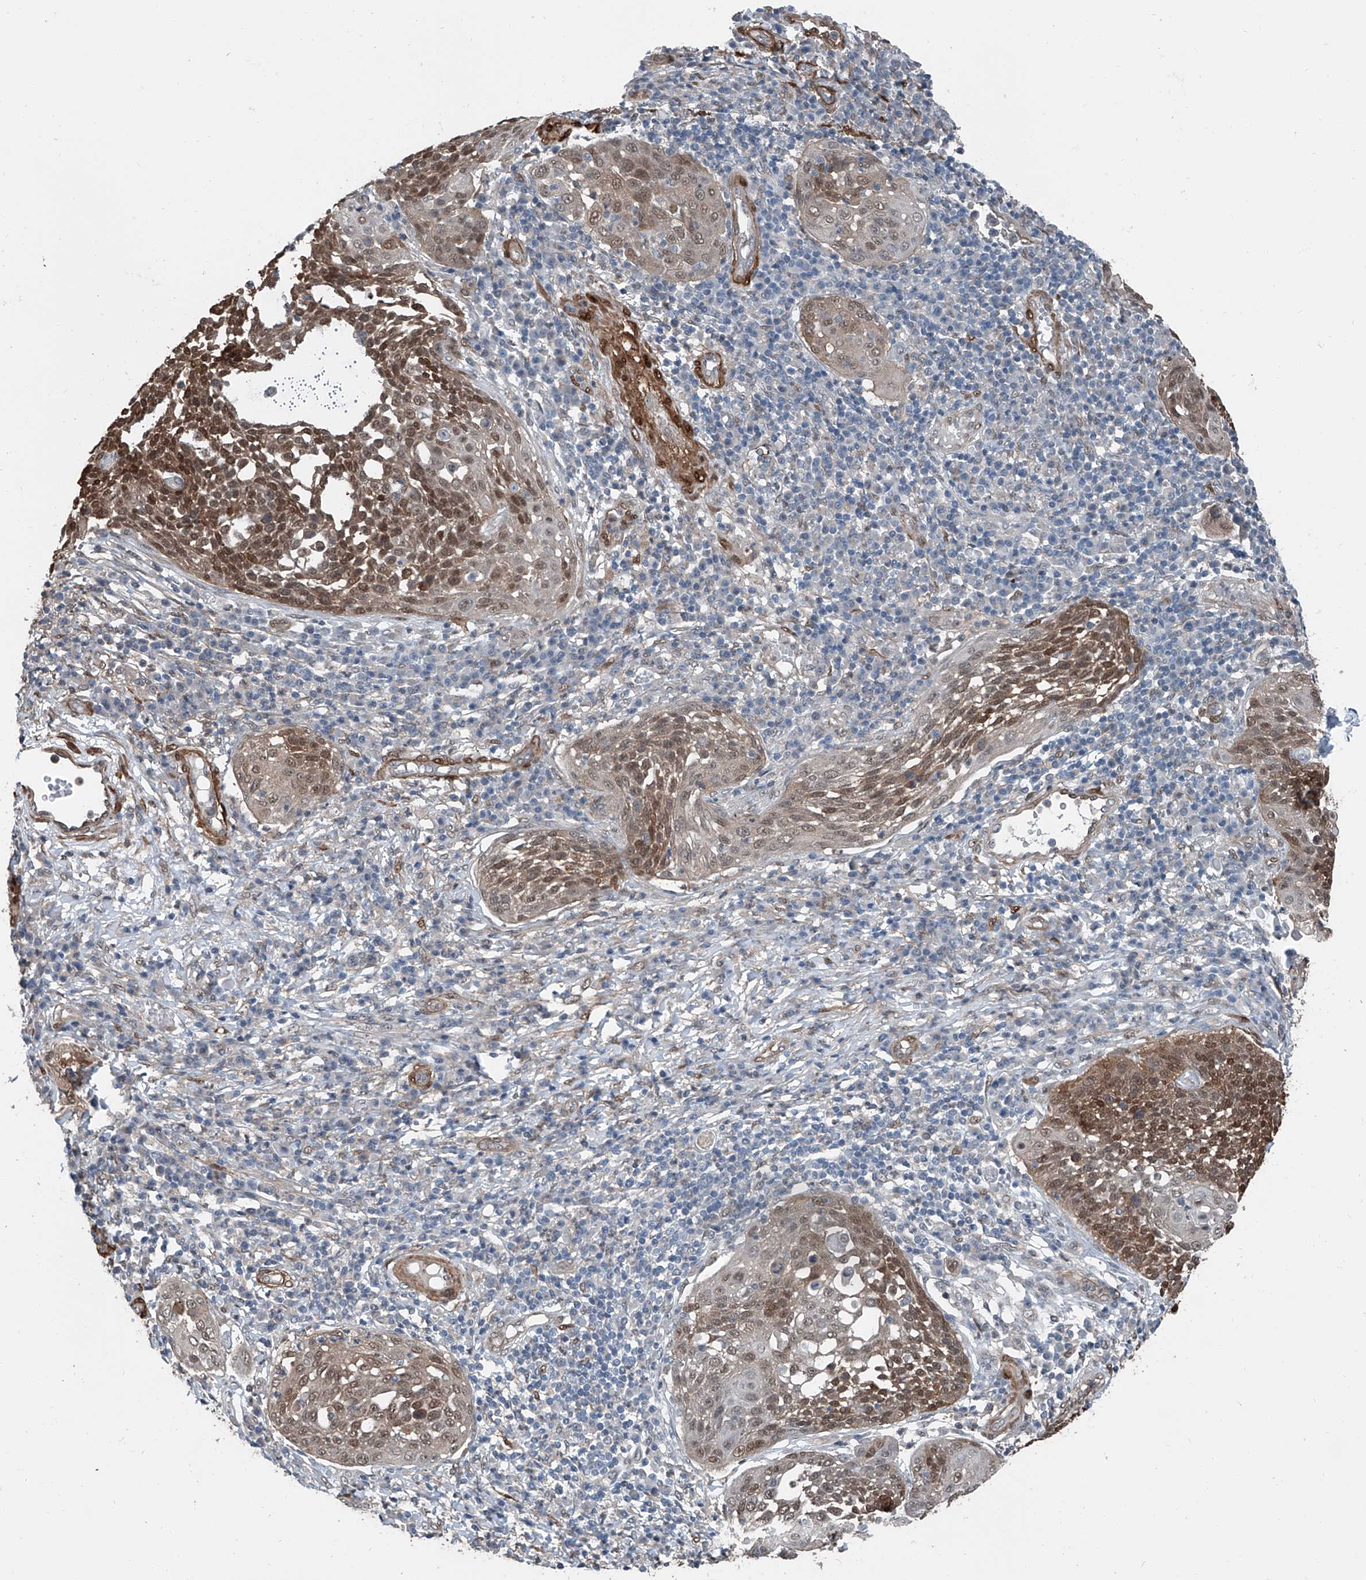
{"staining": {"intensity": "strong", "quantity": ">75%", "location": "cytoplasmic/membranous,nuclear"}, "tissue": "cervical cancer", "cell_type": "Tumor cells", "image_type": "cancer", "snomed": [{"axis": "morphology", "description": "Squamous cell carcinoma, NOS"}, {"axis": "topography", "description": "Cervix"}], "caption": "Tumor cells display high levels of strong cytoplasmic/membranous and nuclear positivity in approximately >75% of cells in human cervical cancer.", "gene": "HSPA6", "patient": {"sex": "female", "age": 34}}